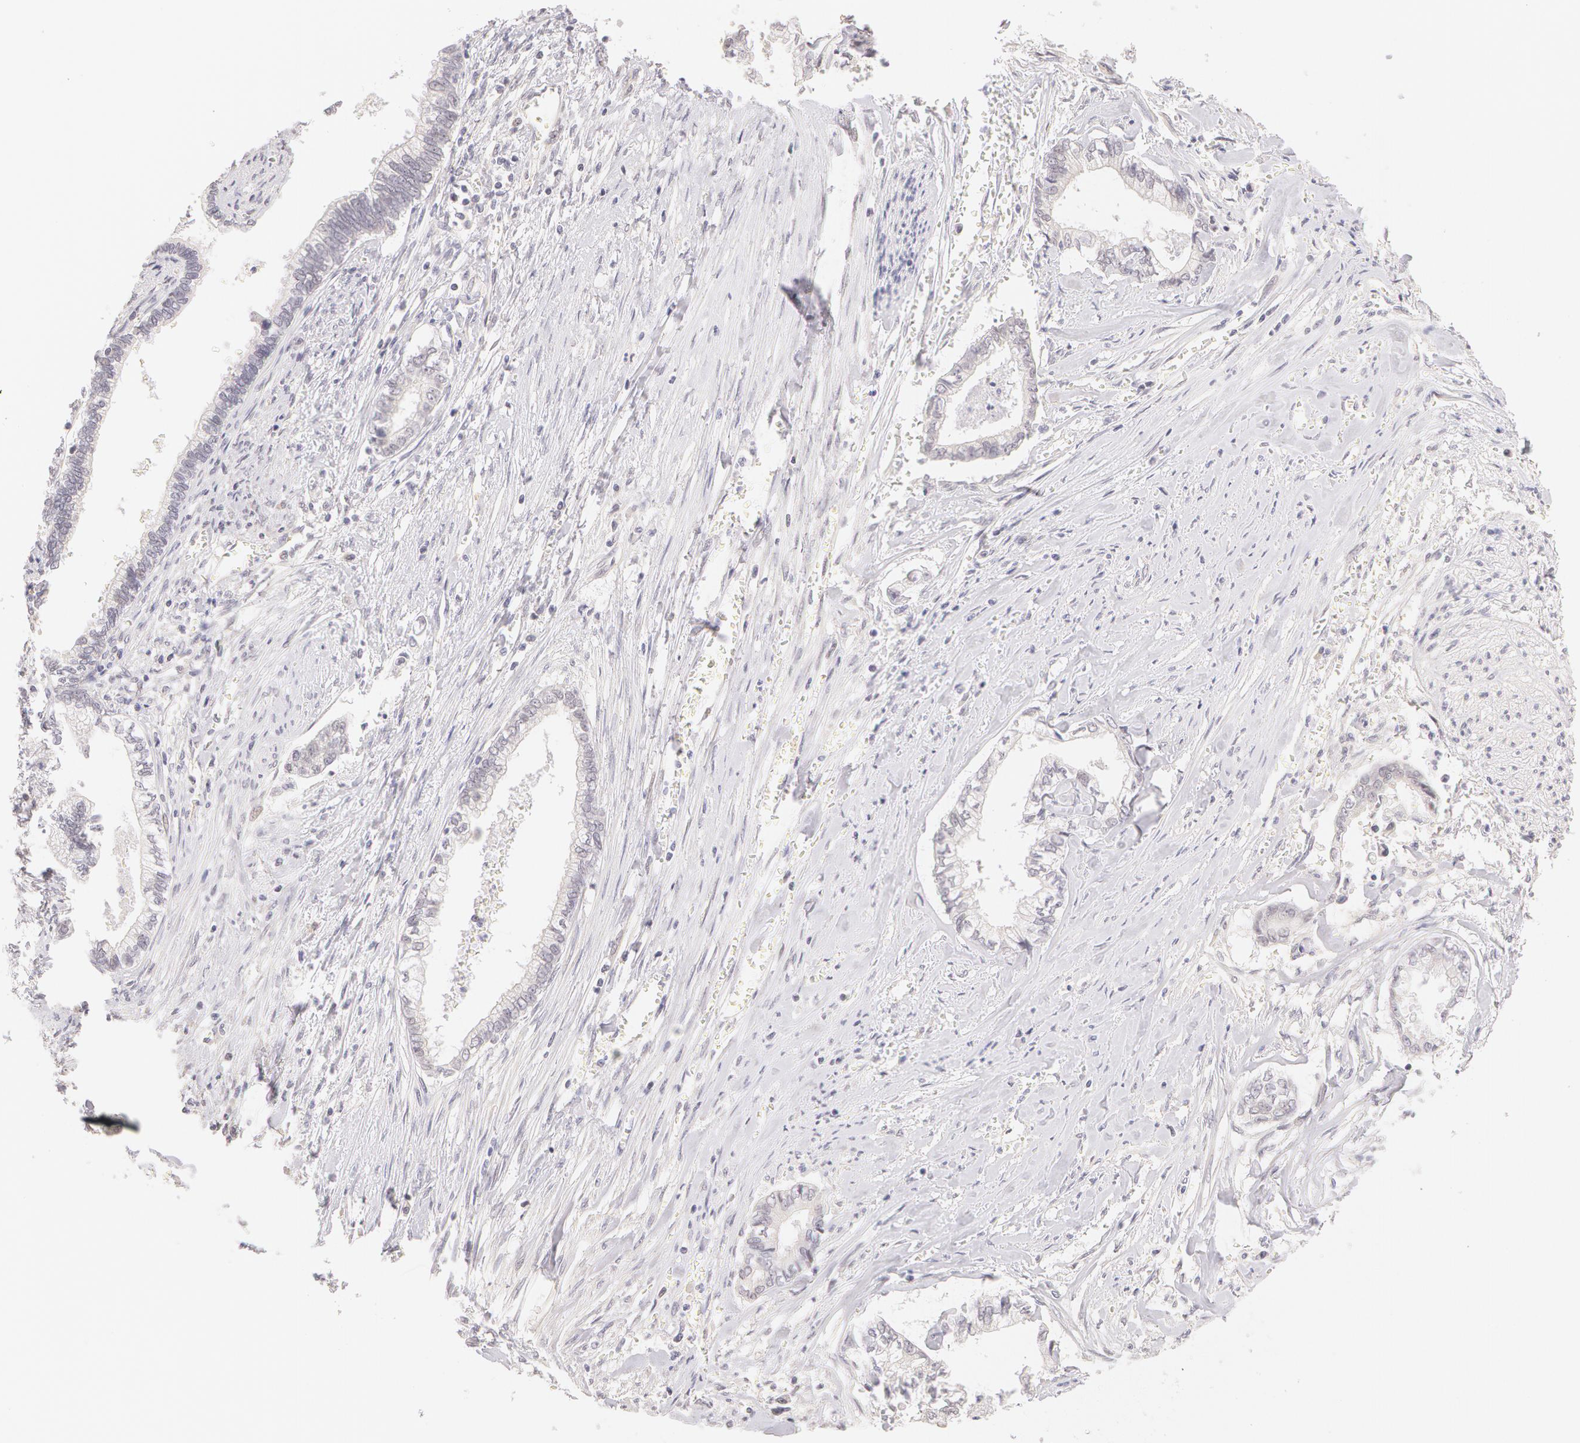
{"staining": {"intensity": "negative", "quantity": "none", "location": "none"}, "tissue": "liver cancer", "cell_type": "Tumor cells", "image_type": "cancer", "snomed": [{"axis": "morphology", "description": "Cholangiocarcinoma"}, {"axis": "topography", "description": "Liver"}], "caption": "Immunohistochemical staining of human liver cholangiocarcinoma exhibits no significant expression in tumor cells.", "gene": "ZNF597", "patient": {"sex": "male", "age": 57}}